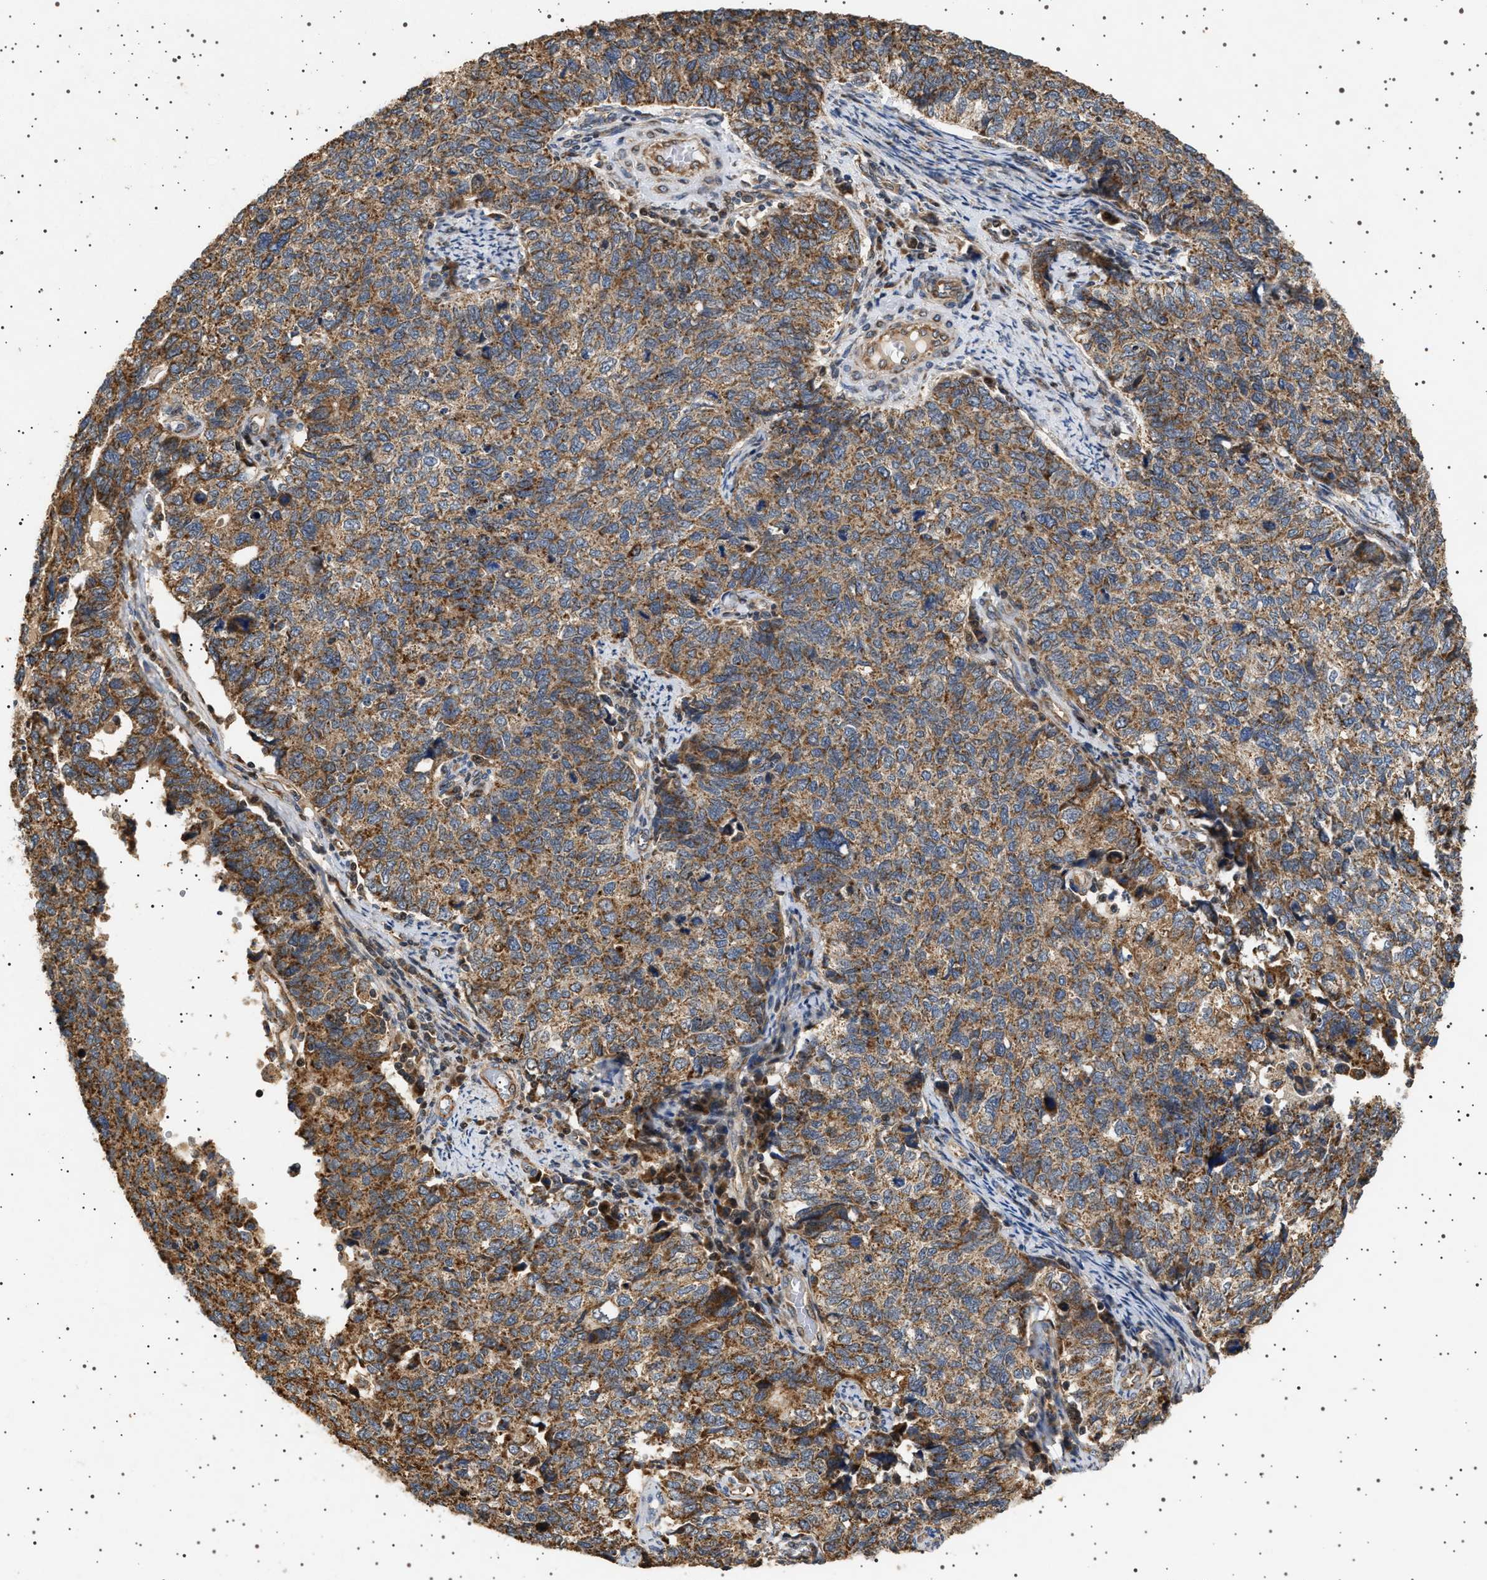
{"staining": {"intensity": "moderate", "quantity": ">75%", "location": "cytoplasmic/membranous"}, "tissue": "cervical cancer", "cell_type": "Tumor cells", "image_type": "cancer", "snomed": [{"axis": "morphology", "description": "Squamous cell carcinoma, NOS"}, {"axis": "topography", "description": "Cervix"}], "caption": "Human cervical cancer (squamous cell carcinoma) stained with a brown dye demonstrates moderate cytoplasmic/membranous positive staining in about >75% of tumor cells.", "gene": "TRUB2", "patient": {"sex": "female", "age": 63}}